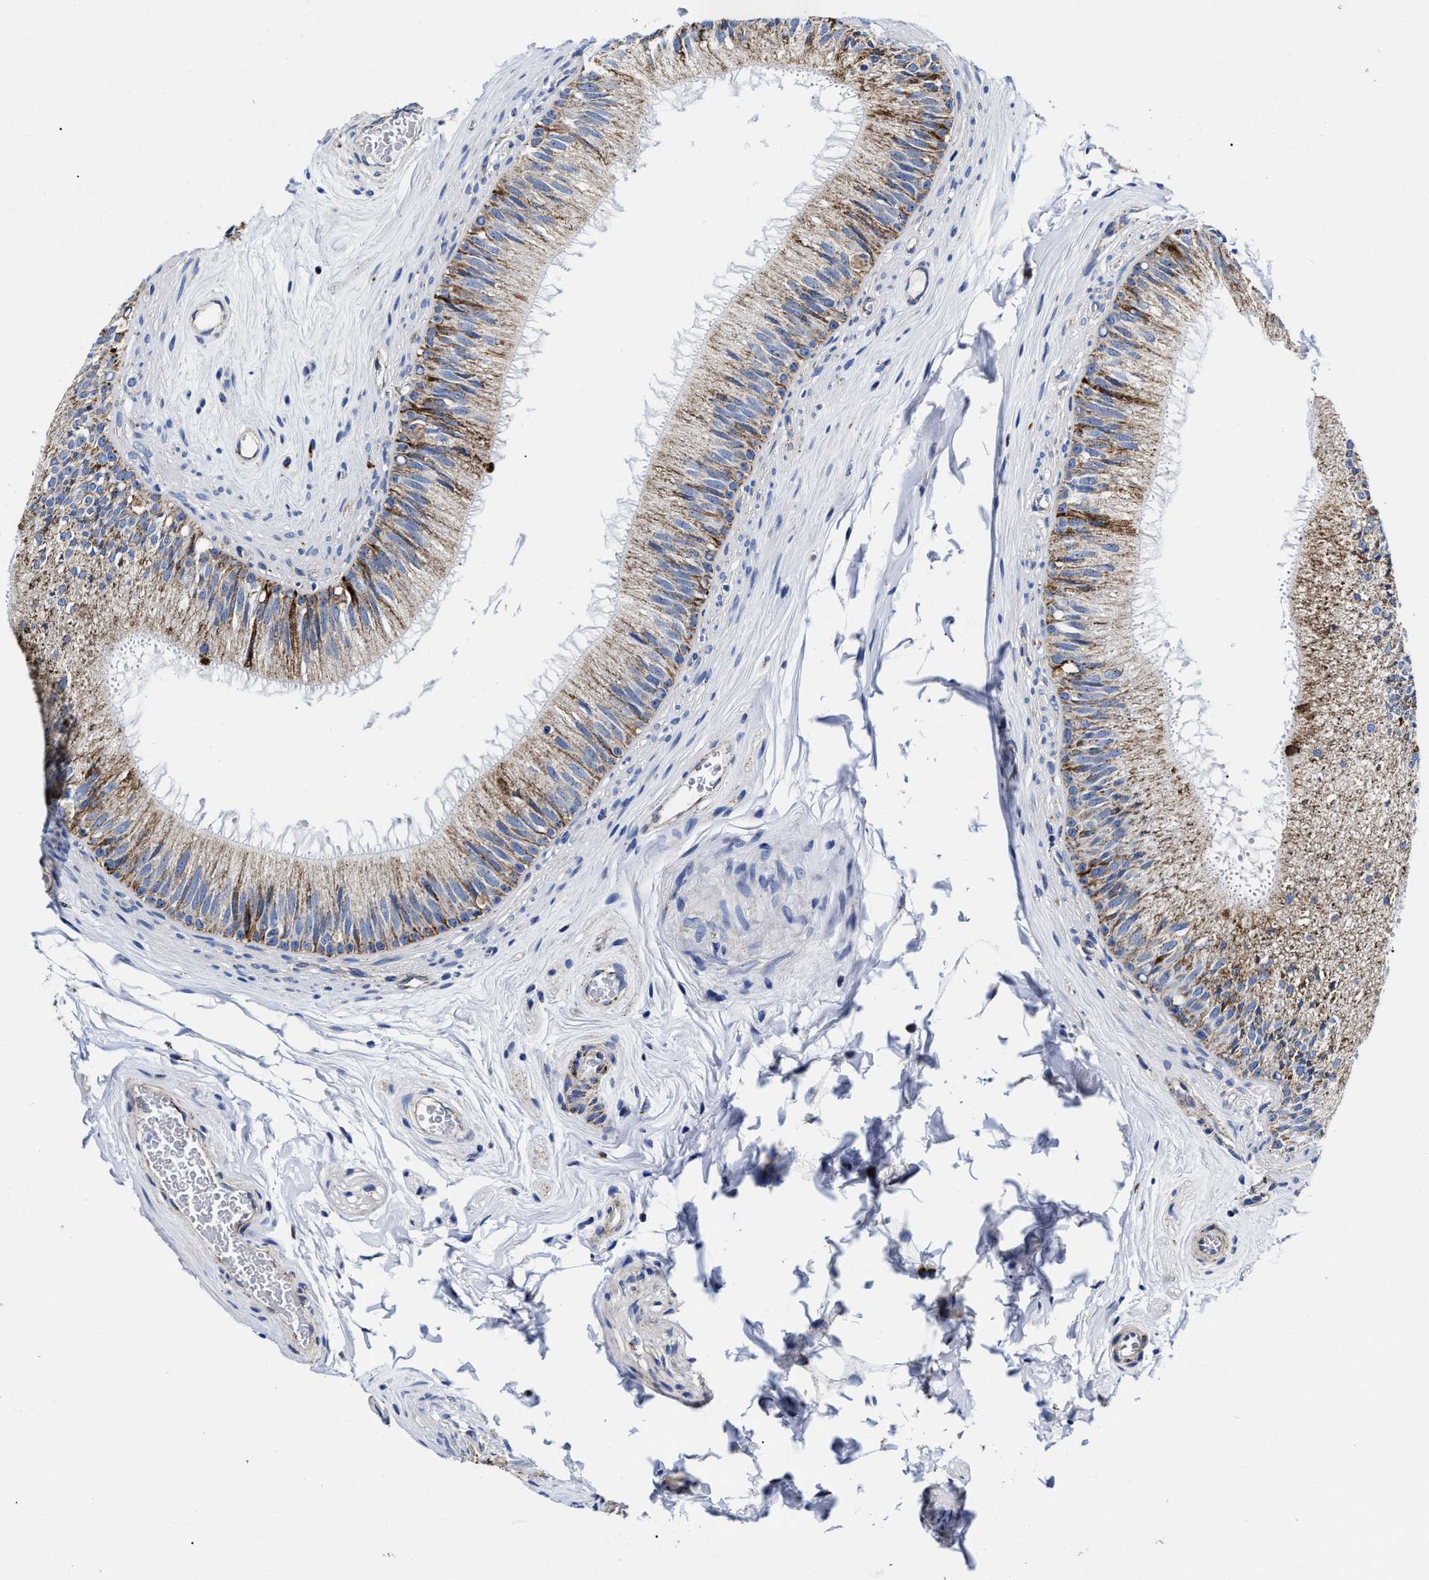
{"staining": {"intensity": "moderate", "quantity": "25%-75%", "location": "cytoplasmic/membranous"}, "tissue": "epididymis", "cell_type": "Glandular cells", "image_type": "normal", "snomed": [{"axis": "morphology", "description": "Normal tissue, NOS"}, {"axis": "topography", "description": "Testis"}, {"axis": "topography", "description": "Epididymis"}], "caption": "Immunohistochemistry (IHC) (DAB) staining of normal human epididymis reveals moderate cytoplasmic/membranous protein positivity in approximately 25%-75% of glandular cells. The protein of interest is shown in brown color, while the nuclei are stained blue.", "gene": "HINT2", "patient": {"sex": "male", "age": 36}}